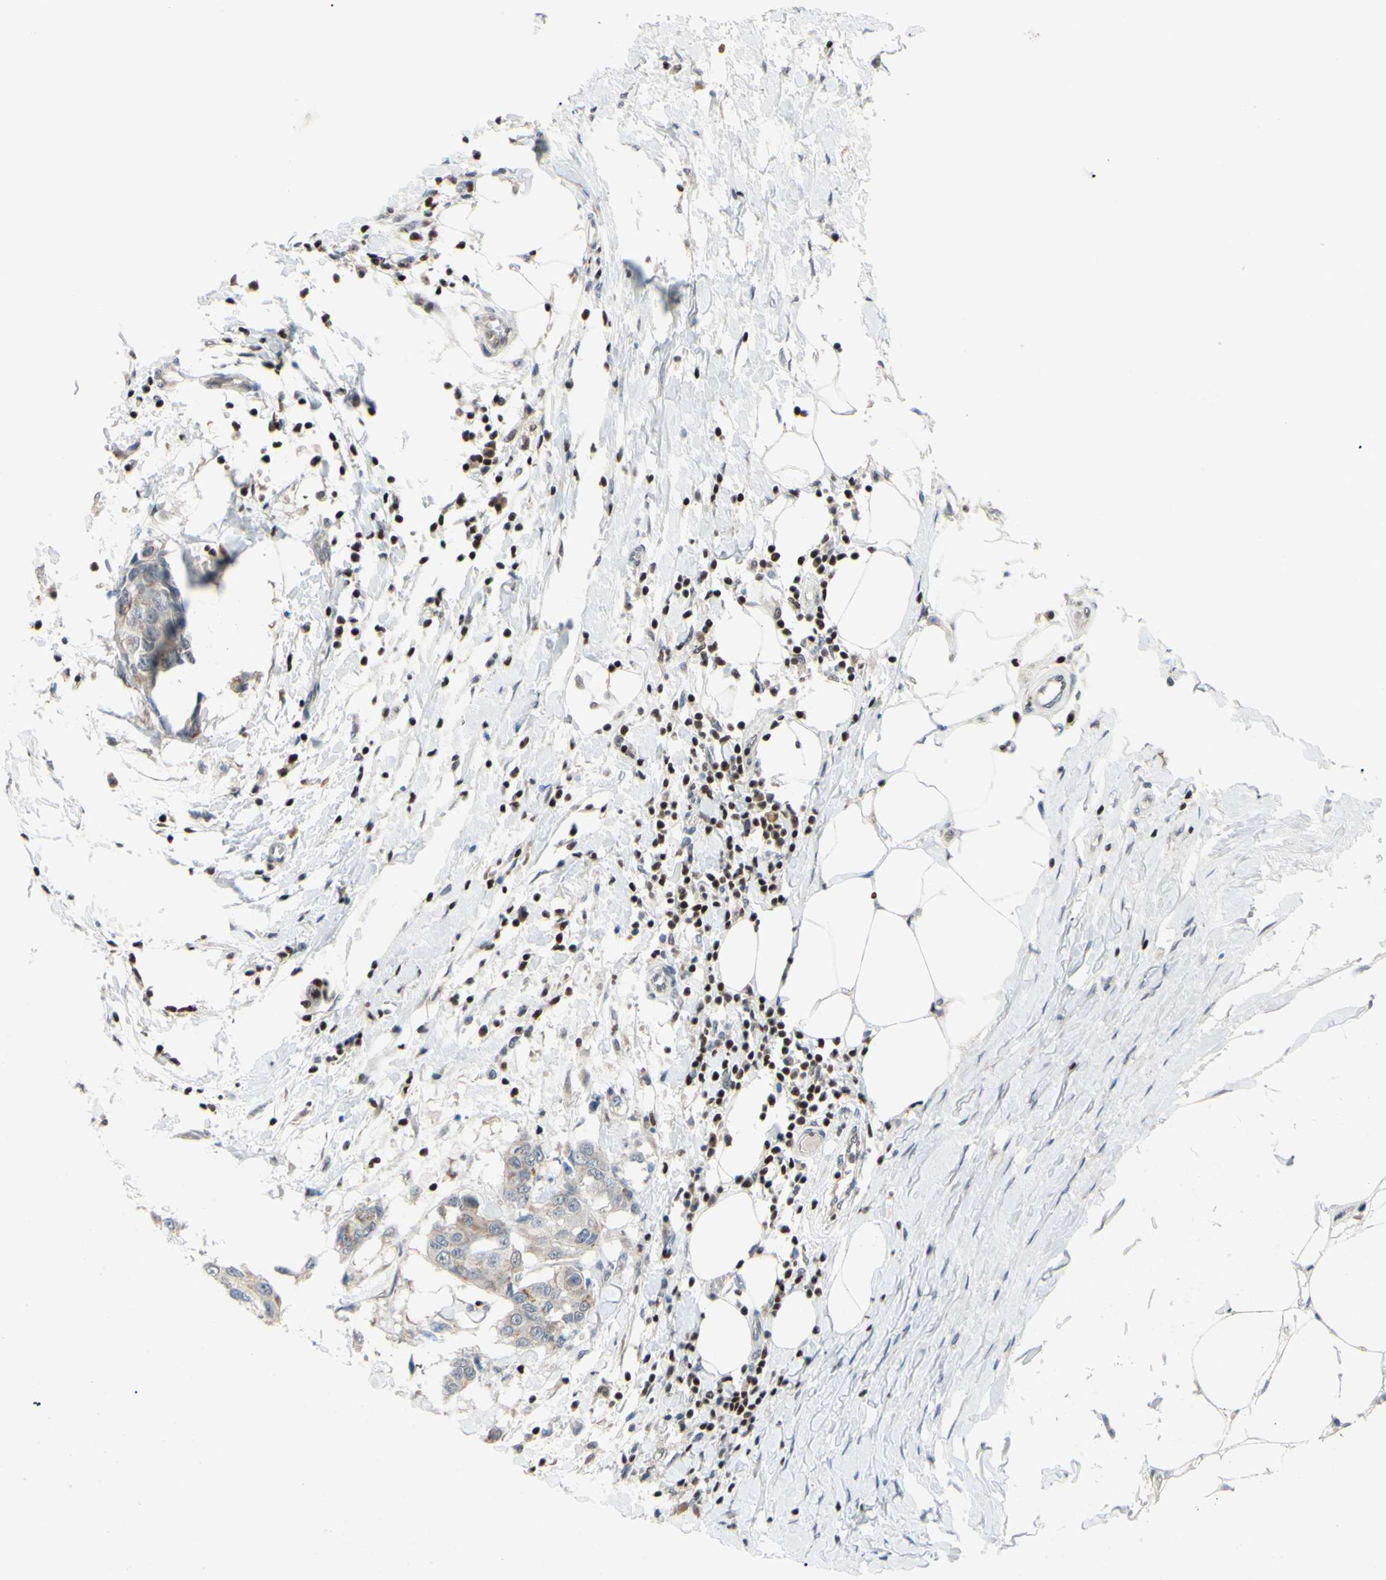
{"staining": {"intensity": "weak", "quantity": "25%-75%", "location": "cytoplasmic/membranous"}, "tissue": "breast cancer", "cell_type": "Tumor cells", "image_type": "cancer", "snomed": [{"axis": "morphology", "description": "Duct carcinoma"}, {"axis": "topography", "description": "Breast"}], "caption": "Weak cytoplasmic/membranous positivity for a protein is present in about 25%-75% of tumor cells of breast cancer using immunohistochemistry (IHC).", "gene": "SP4", "patient": {"sex": "female", "age": 27}}